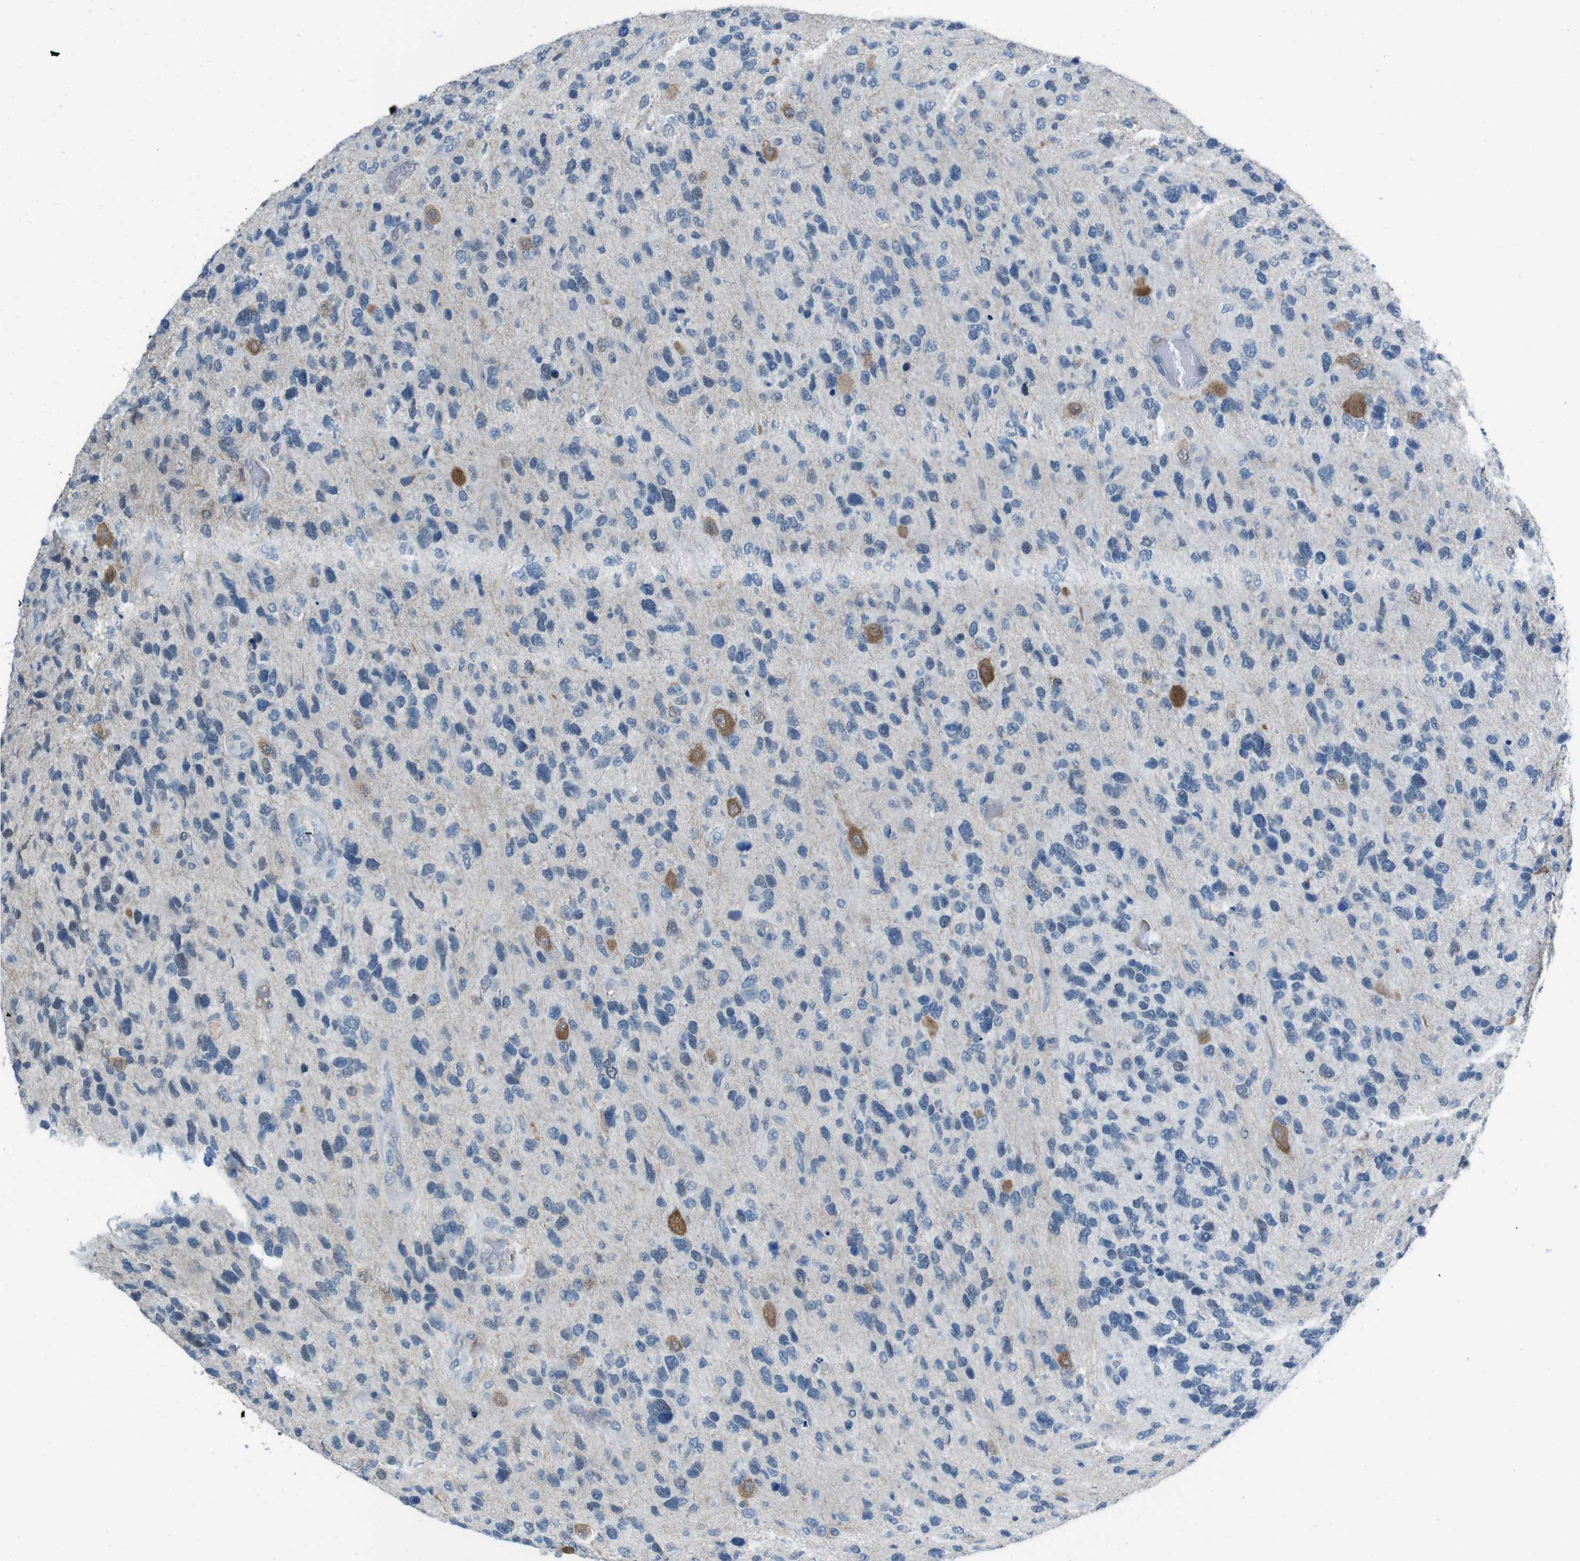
{"staining": {"intensity": "moderate", "quantity": "<25%", "location": "cytoplasmic/membranous"}, "tissue": "glioma", "cell_type": "Tumor cells", "image_type": "cancer", "snomed": [{"axis": "morphology", "description": "Glioma, malignant, High grade"}, {"axis": "topography", "description": "Brain"}], "caption": "Immunohistochemistry (IHC) (DAB (3,3'-diaminobenzidine)) staining of human glioma demonstrates moderate cytoplasmic/membranous protein staining in about <25% of tumor cells.", "gene": "CDHR2", "patient": {"sex": "female", "age": 58}}